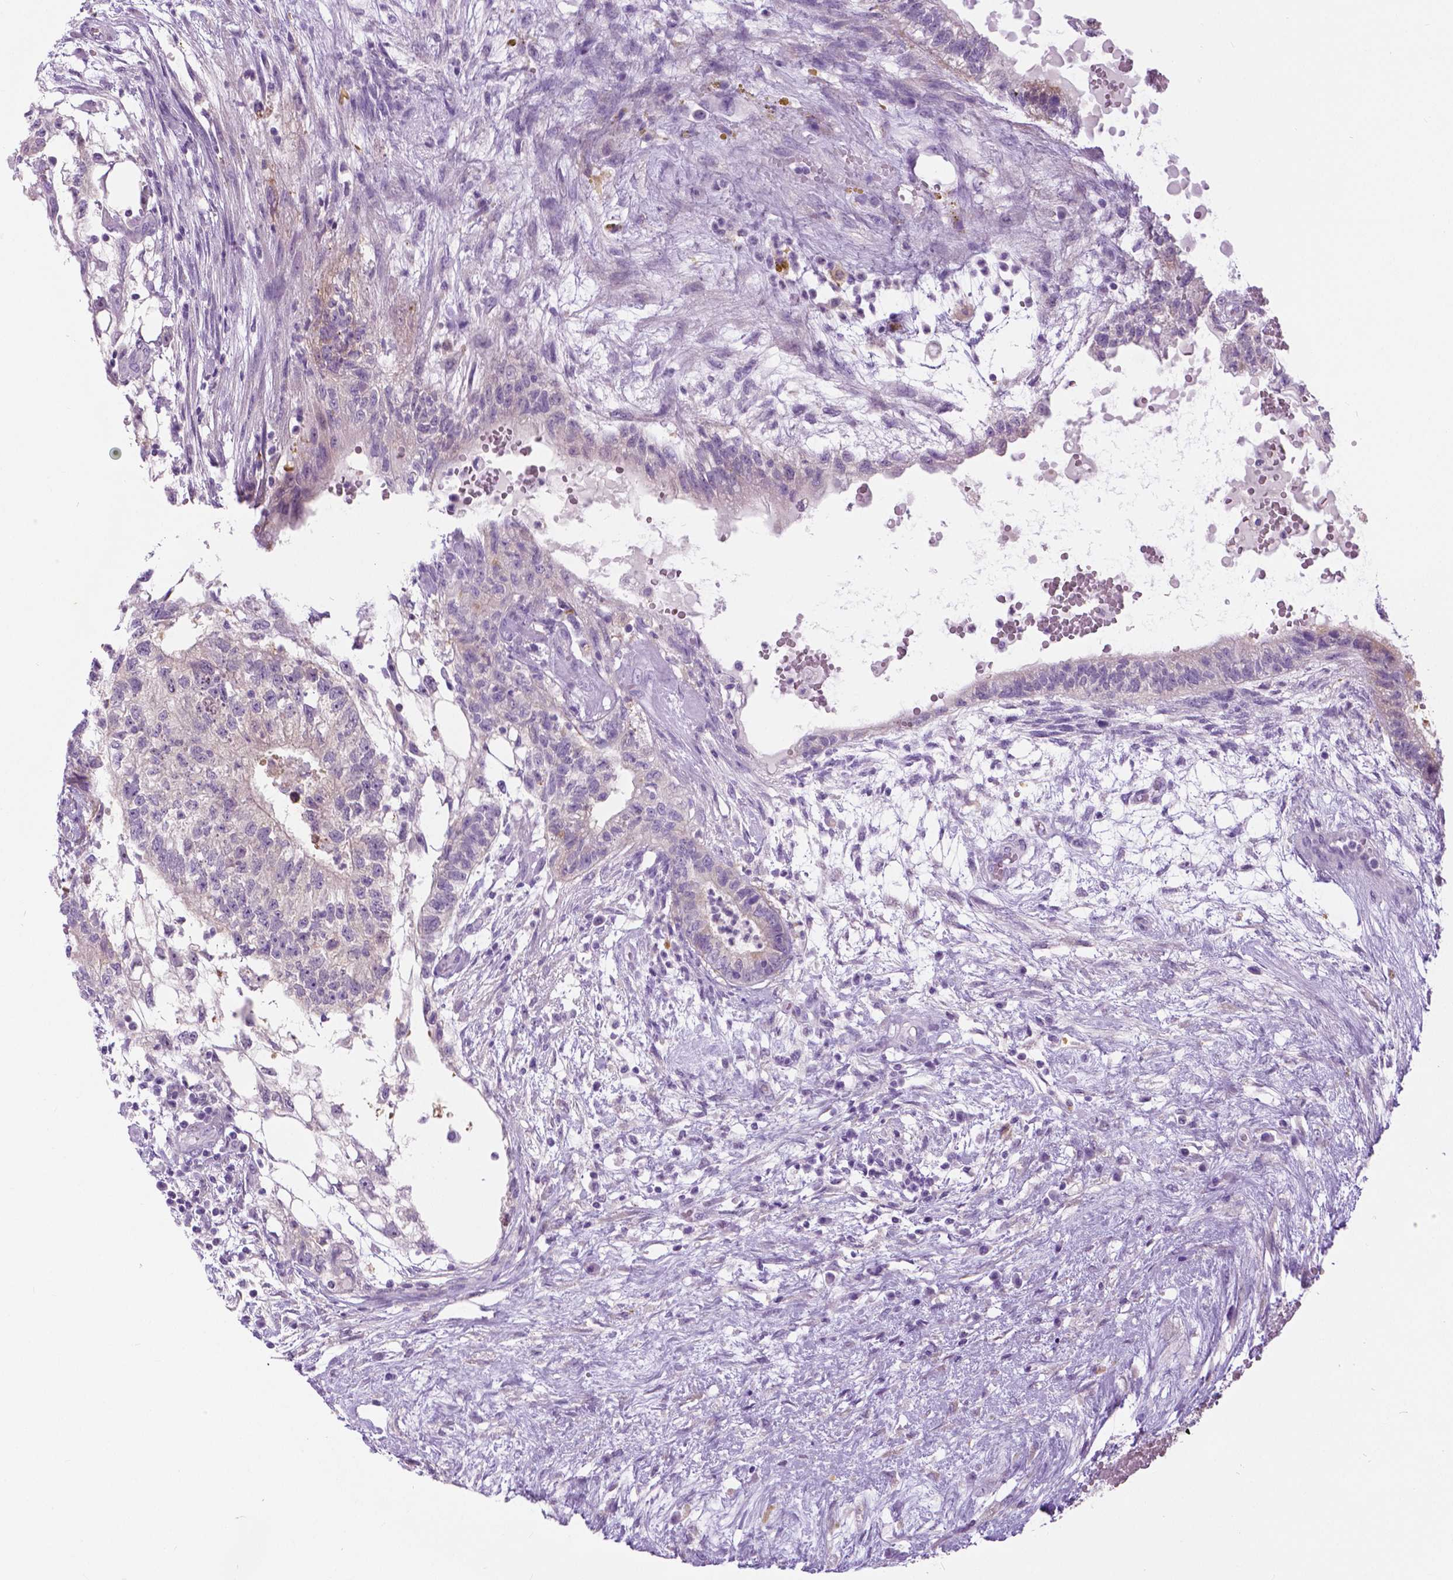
{"staining": {"intensity": "negative", "quantity": "none", "location": "none"}, "tissue": "testis cancer", "cell_type": "Tumor cells", "image_type": "cancer", "snomed": [{"axis": "morphology", "description": "Normal tissue, NOS"}, {"axis": "morphology", "description": "Carcinoma, Embryonal, NOS"}, {"axis": "topography", "description": "Testis"}], "caption": "Immunohistochemistry photomicrograph of neoplastic tissue: testis cancer (embryonal carcinoma) stained with DAB (3,3'-diaminobenzidine) displays no significant protein staining in tumor cells. (Immunohistochemistry (ihc), brightfield microscopy, high magnification).", "gene": "TP53TG5", "patient": {"sex": "male", "age": 32}}